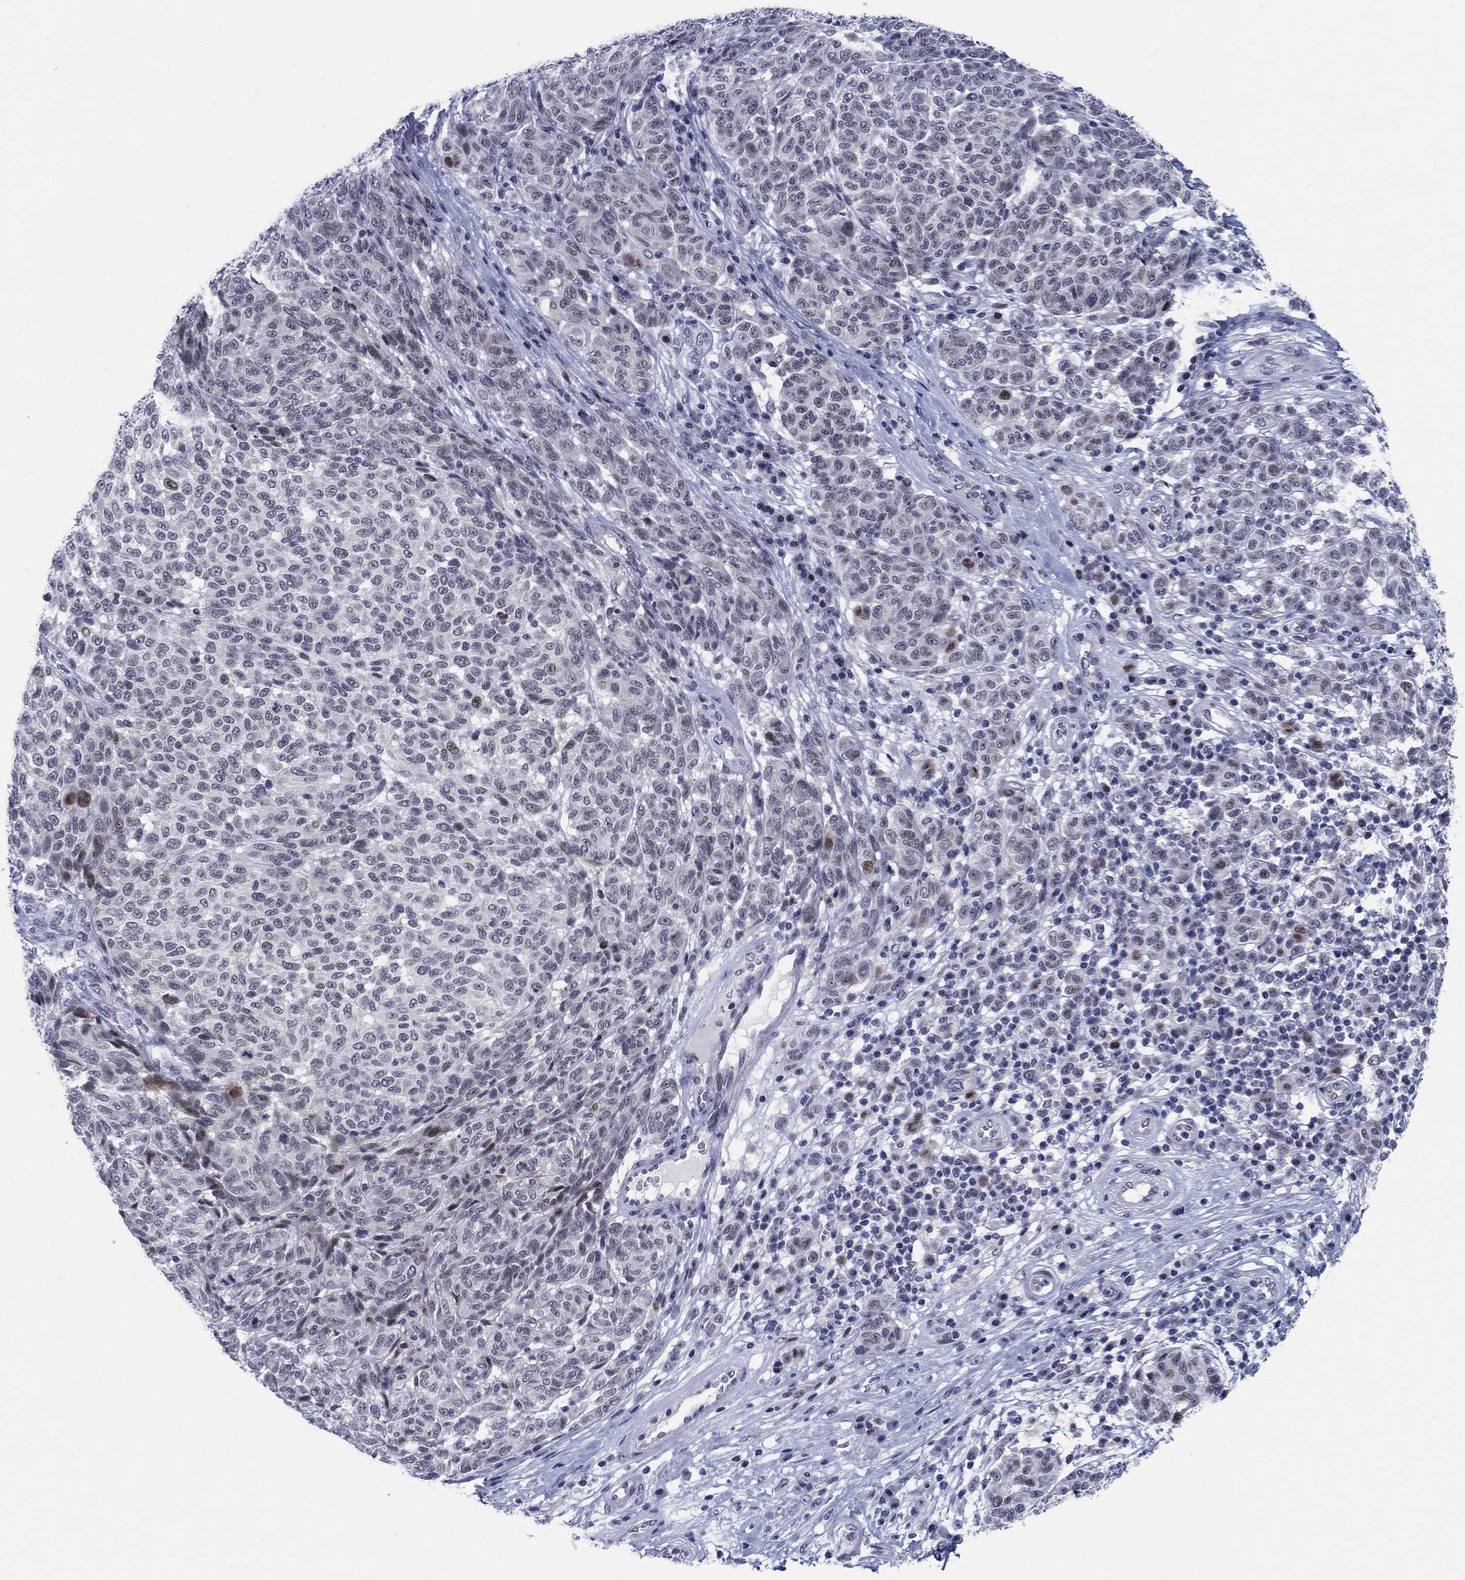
{"staining": {"intensity": "moderate", "quantity": "<25%", "location": "nuclear"}, "tissue": "melanoma", "cell_type": "Tumor cells", "image_type": "cancer", "snomed": [{"axis": "morphology", "description": "Malignant melanoma, NOS"}, {"axis": "topography", "description": "Skin"}], "caption": "Immunohistochemical staining of malignant melanoma shows moderate nuclear protein staining in about <25% of tumor cells. The staining was performed using DAB, with brown indicating positive protein expression. Nuclei are stained blue with hematoxylin.", "gene": "NEU3", "patient": {"sex": "male", "age": 59}}